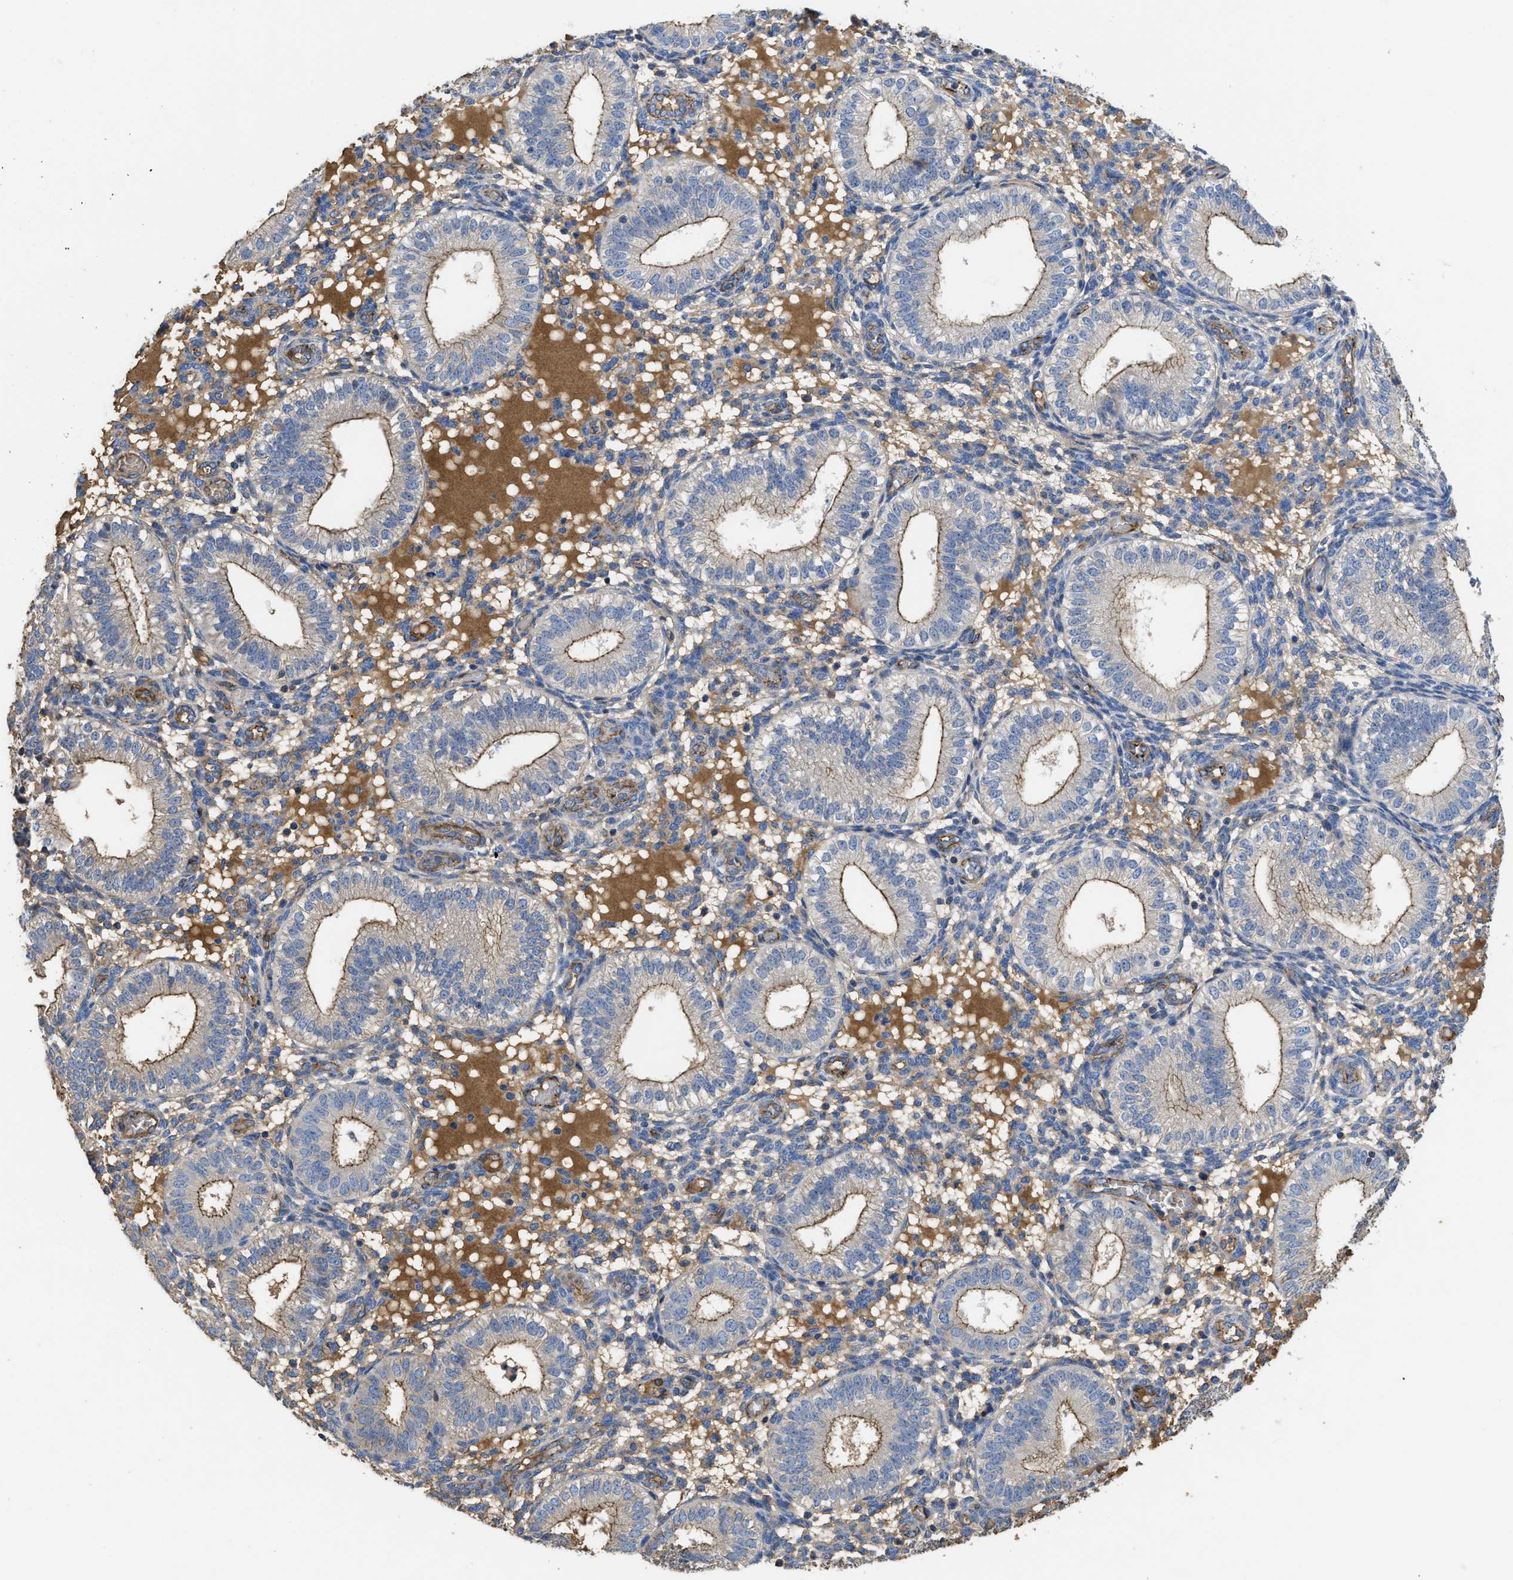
{"staining": {"intensity": "weak", "quantity": "<25%", "location": "cytoplasmic/membranous"}, "tissue": "endometrium", "cell_type": "Cells in endometrial stroma", "image_type": "normal", "snomed": [{"axis": "morphology", "description": "Normal tissue, NOS"}, {"axis": "topography", "description": "Endometrium"}], "caption": "Benign endometrium was stained to show a protein in brown. There is no significant staining in cells in endometrial stroma. (DAB (3,3'-diaminobenzidine) IHC, high magnification).", "gene": "USP4", "patient": {"sex": "female", "age": 39}}